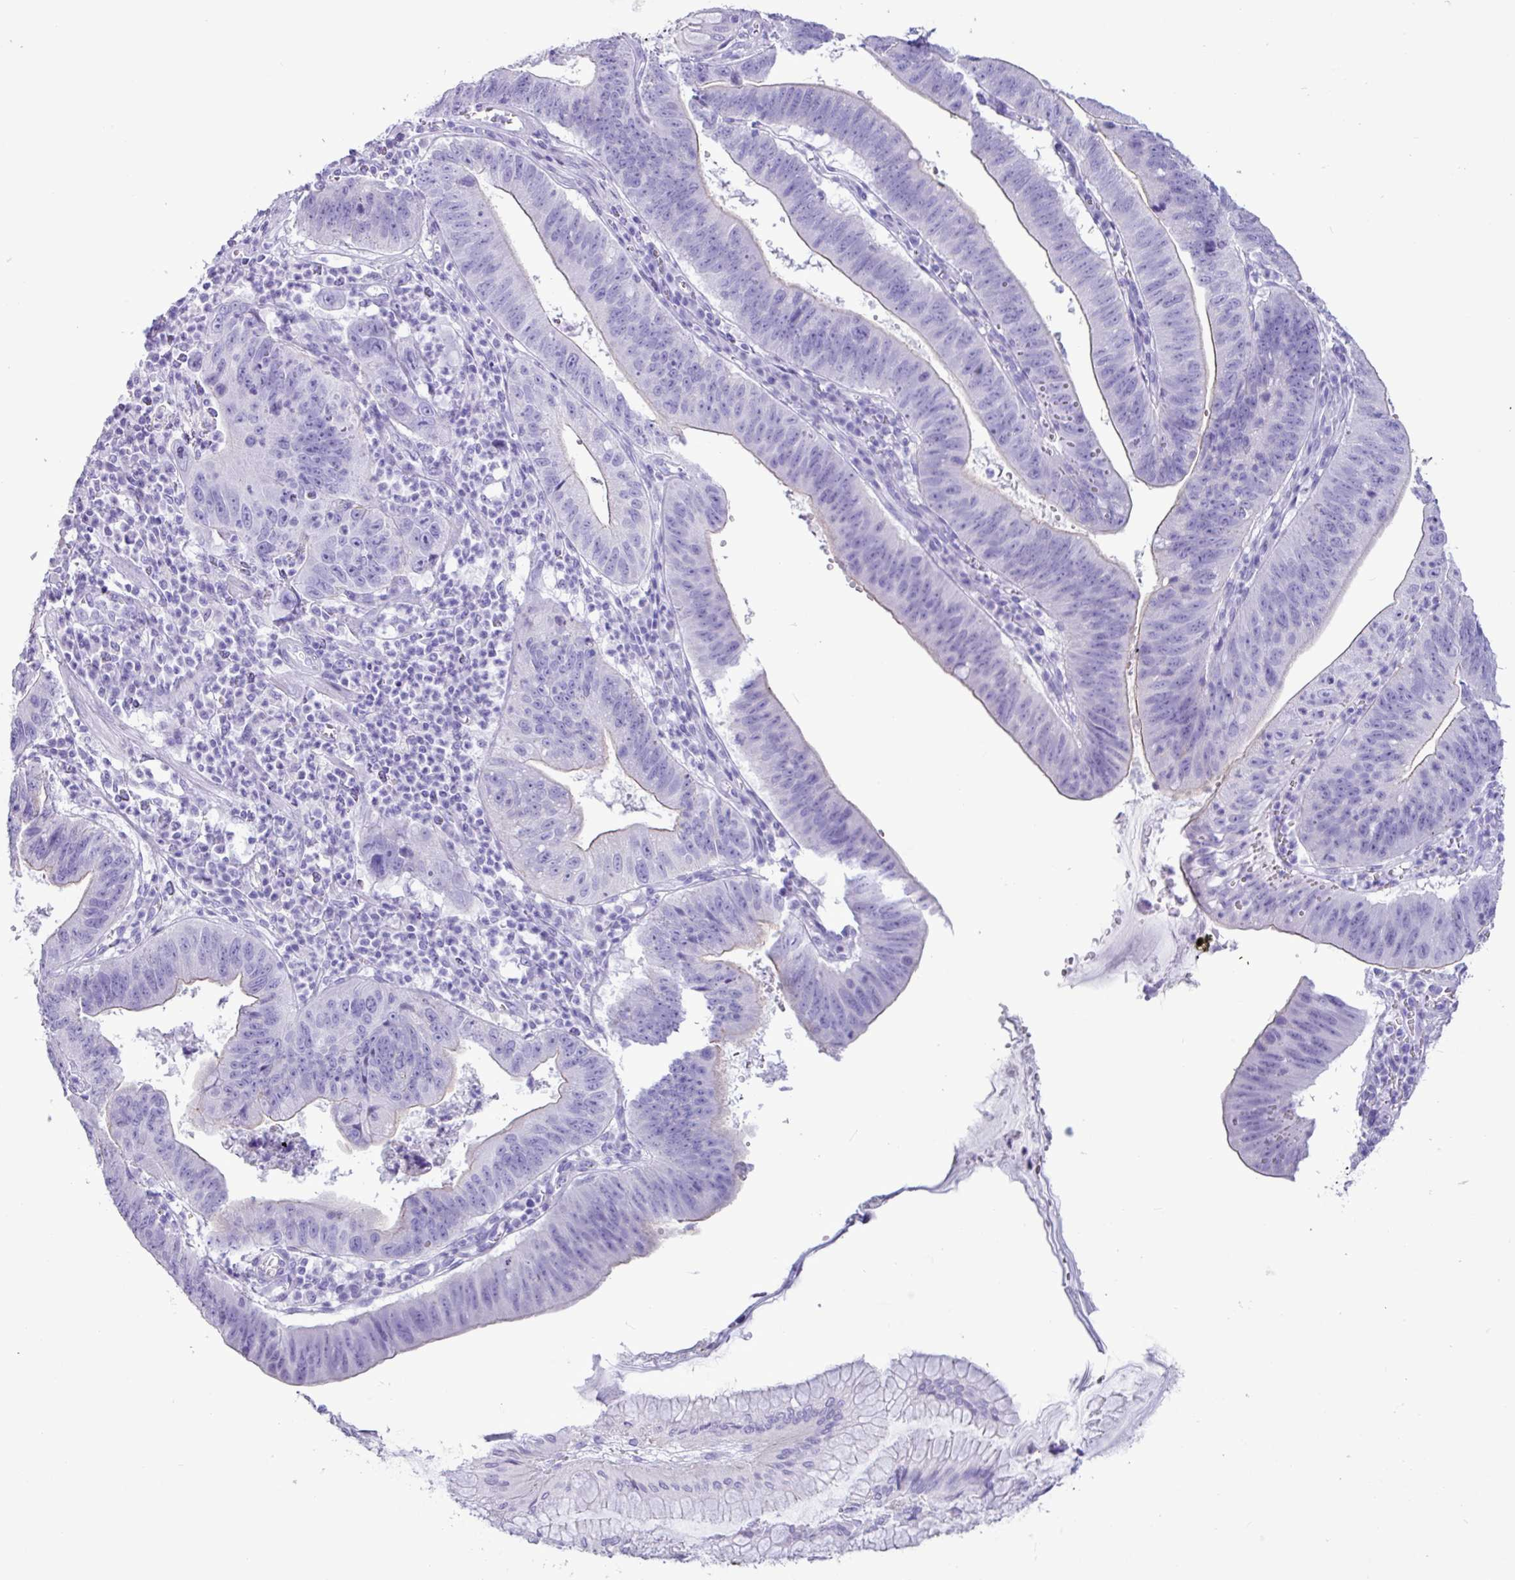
{"staining": {"intensity": "weak", "quantity": "<25%", "location": "cytoplasmic/membranous"}, "tissue": "stomach cancer", "cell_type": "Tumor cells", "image_type": "cancer", "snomed": [{"axis": "morphology", "description": "Adenocarcinoma, NOS"}, {"axis": "topography", "description": "Stomach"}], "caption": "DAB immunohistochemical staining of stomach cancer (adenocarcinoma) displays no significant positivity in tumor cells.", "gene": "CKMT2", "patient": {"sex": "male", "age": 59}}